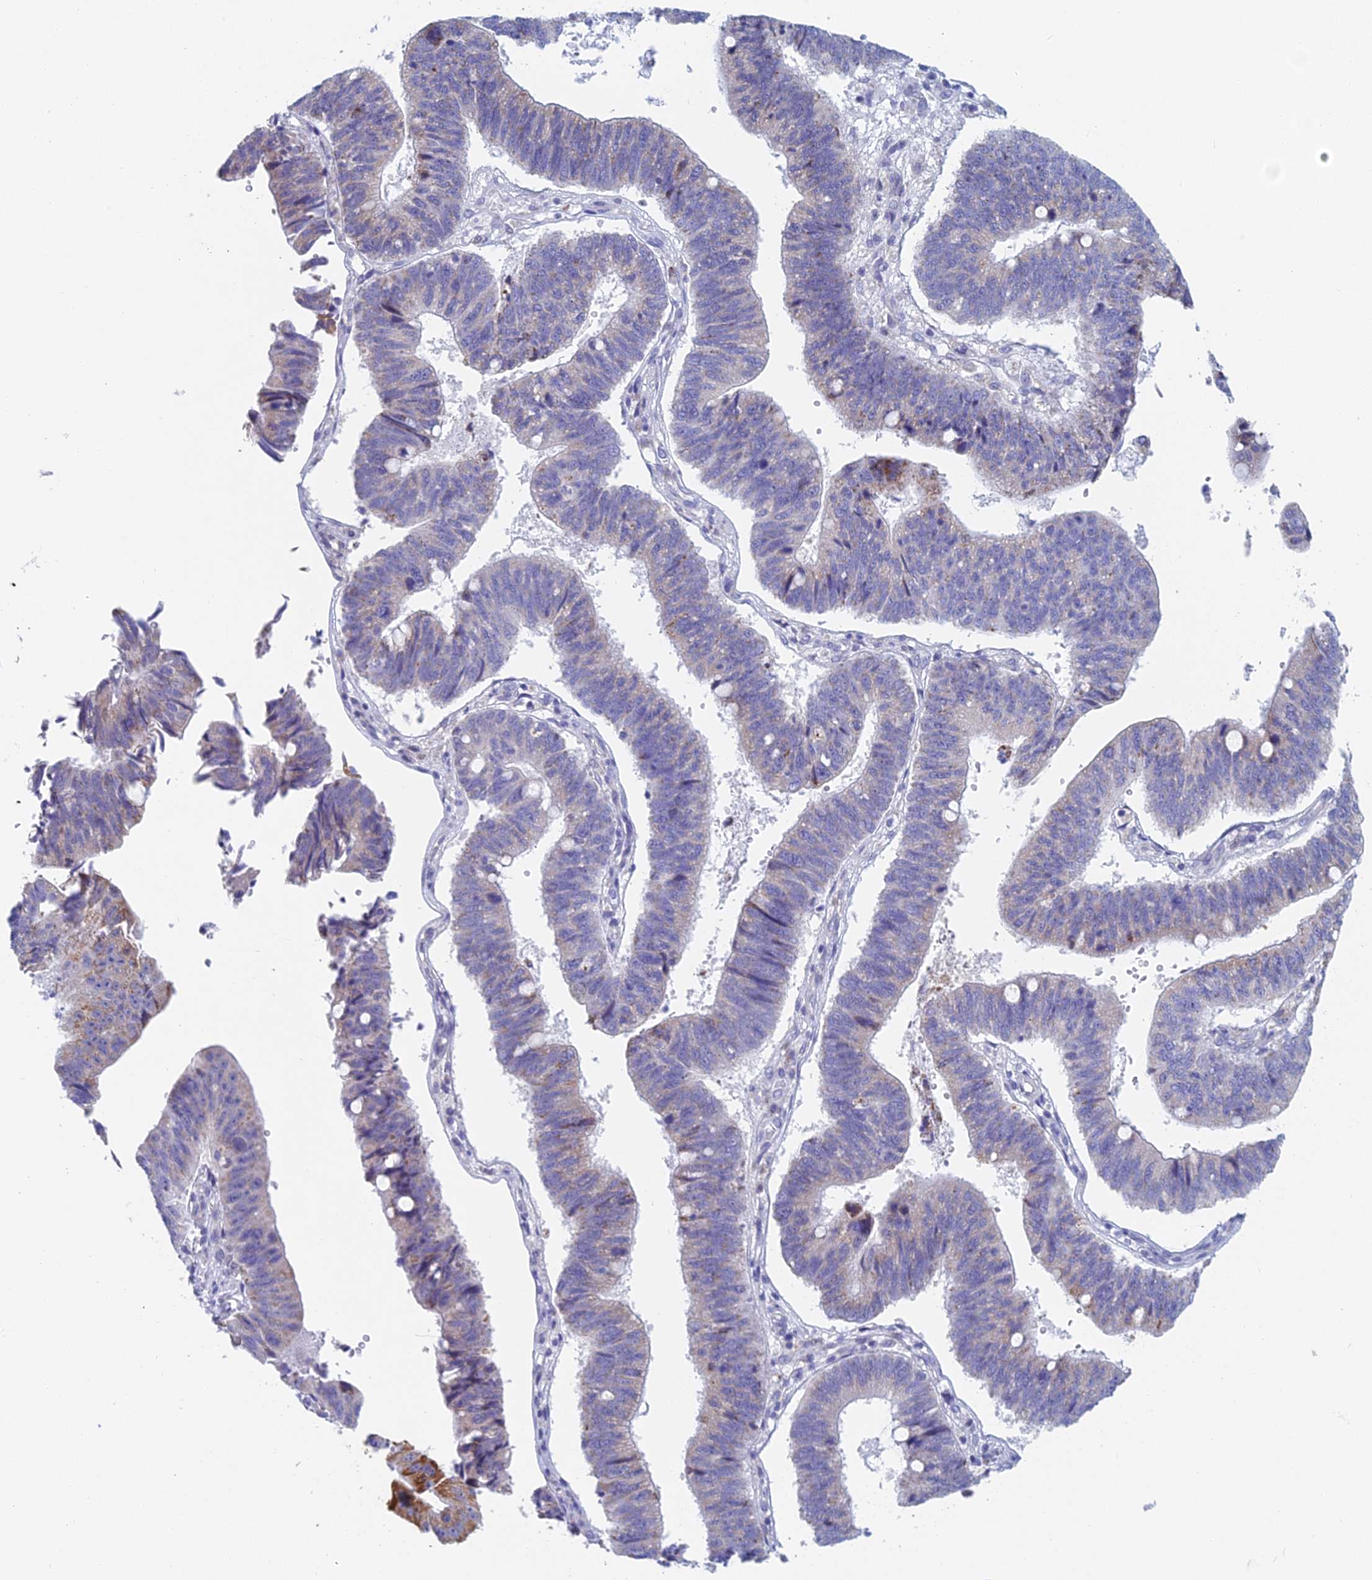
{"staining": {"intensity": "strong", "quantity": "<25%", "location": "cytoplasmic/membranous"}, "tissue": "stomach cancer", "cell_type": "Tumor cells", "image_type": "cancer", "snomed": [{"axis": "morphology", "description": "Adenocarcinoma, NOS"}, {"axis": "topography", "description": "Stomach"}], "caption": "DAB (3,3'-diaminobenzidine) immunohistochemical staining of stomach adenocarcinoma reveals strong cytoplasmic/membranous protein positivity in approximately <25% of tumor cells. Nuclei are stained in blue.", "gene": "ACSM1", "patient": {"sex": "male", "age": 59}}